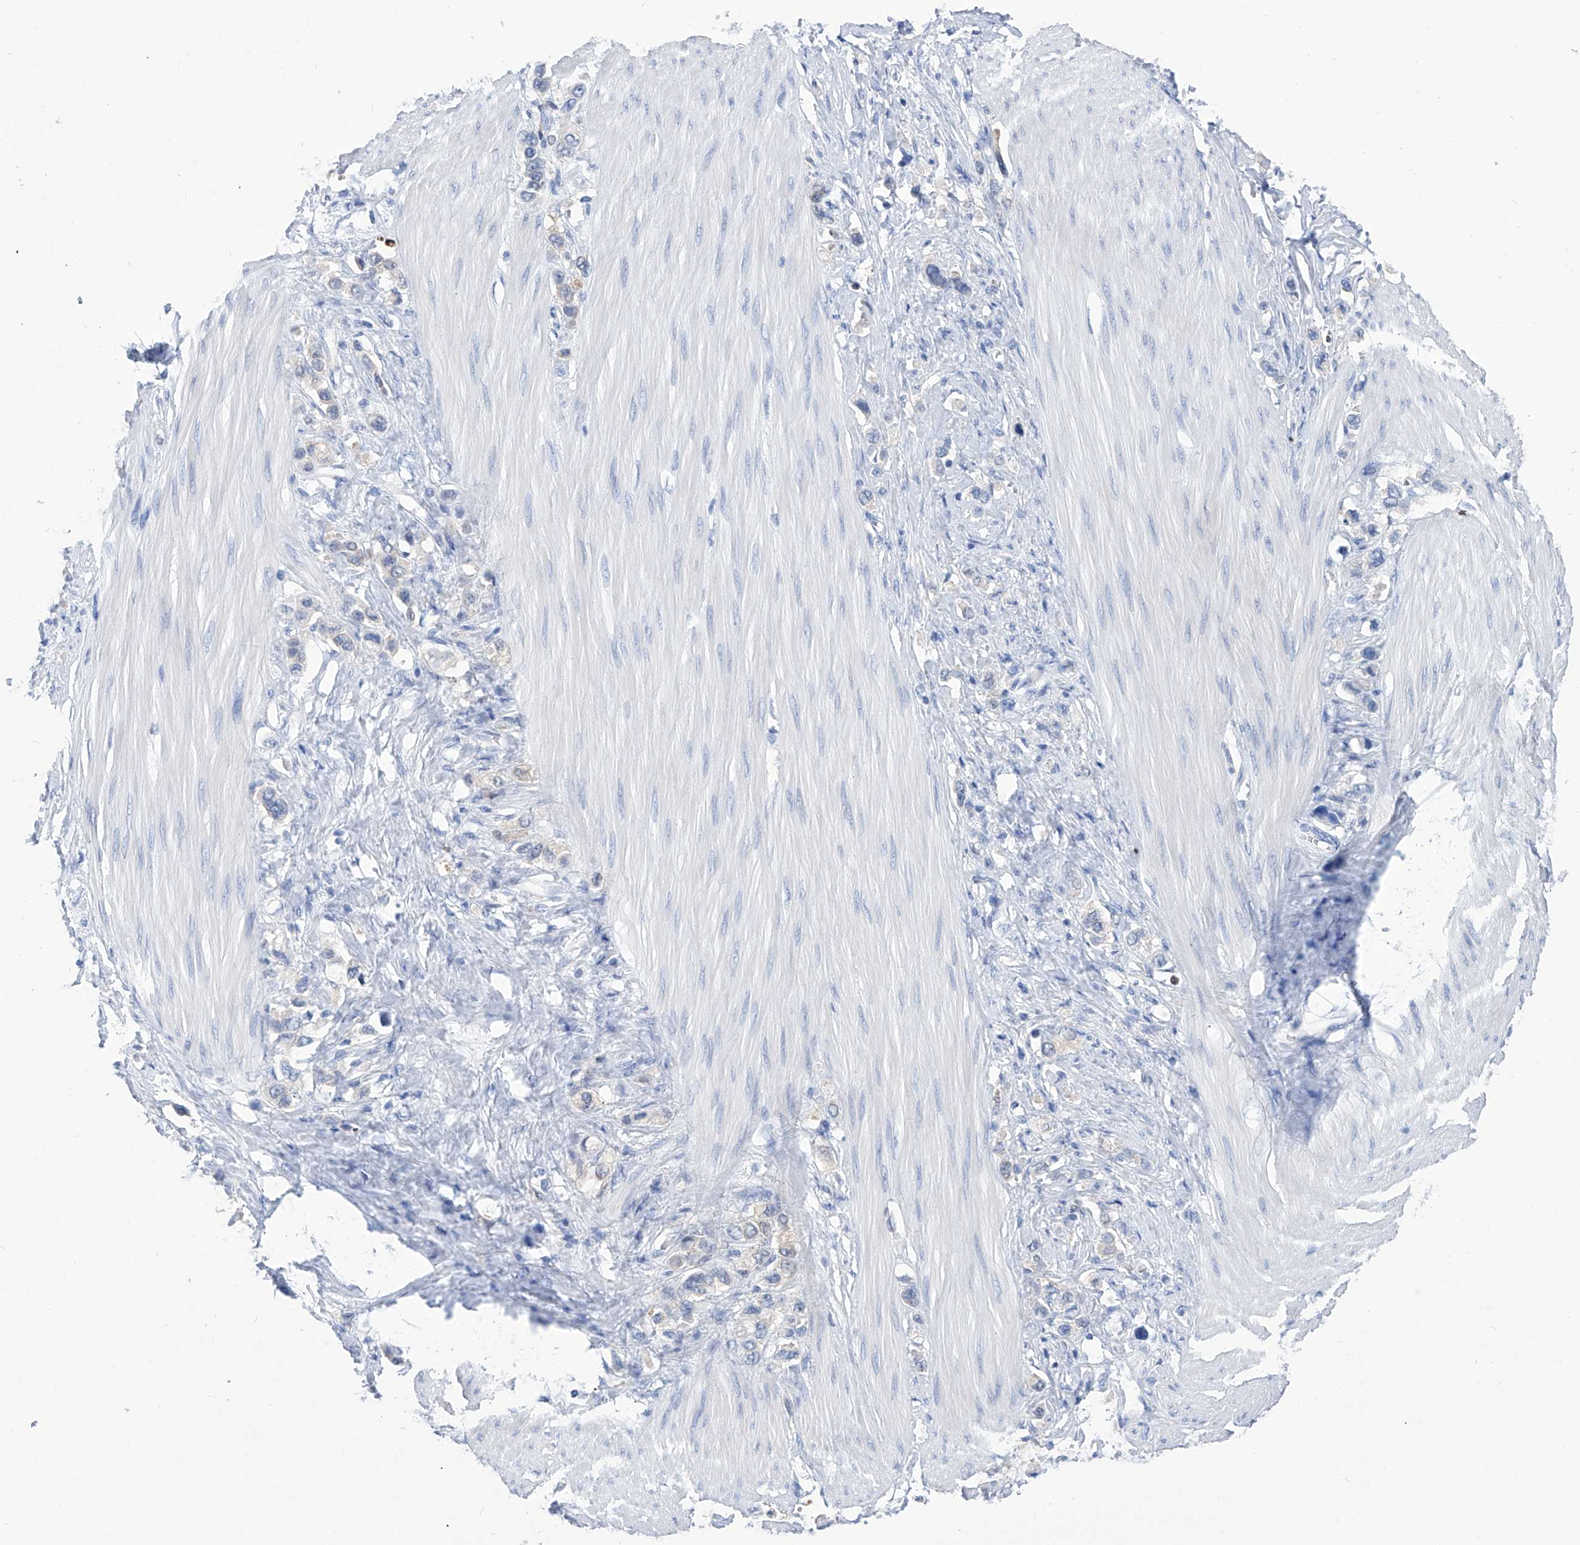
{"staining": {"intensity": "negative", "quantity": "none", "location": "none"}, "tissue": "stomach cancer", "cell_type": "Tumor cells", "image_type": "cancer", "snomed": [{"axis": "morphology", "description": "Adenocarcinoma, NOS"}, {"axis": "topography", "description": "Stomach"}], "caption": "IHC of stomach cancer (adenocarcinoma) reveals no positivity in tumor cells.", "gene": "IMPA2", "patient": {"sex": "female", "age": 65}}